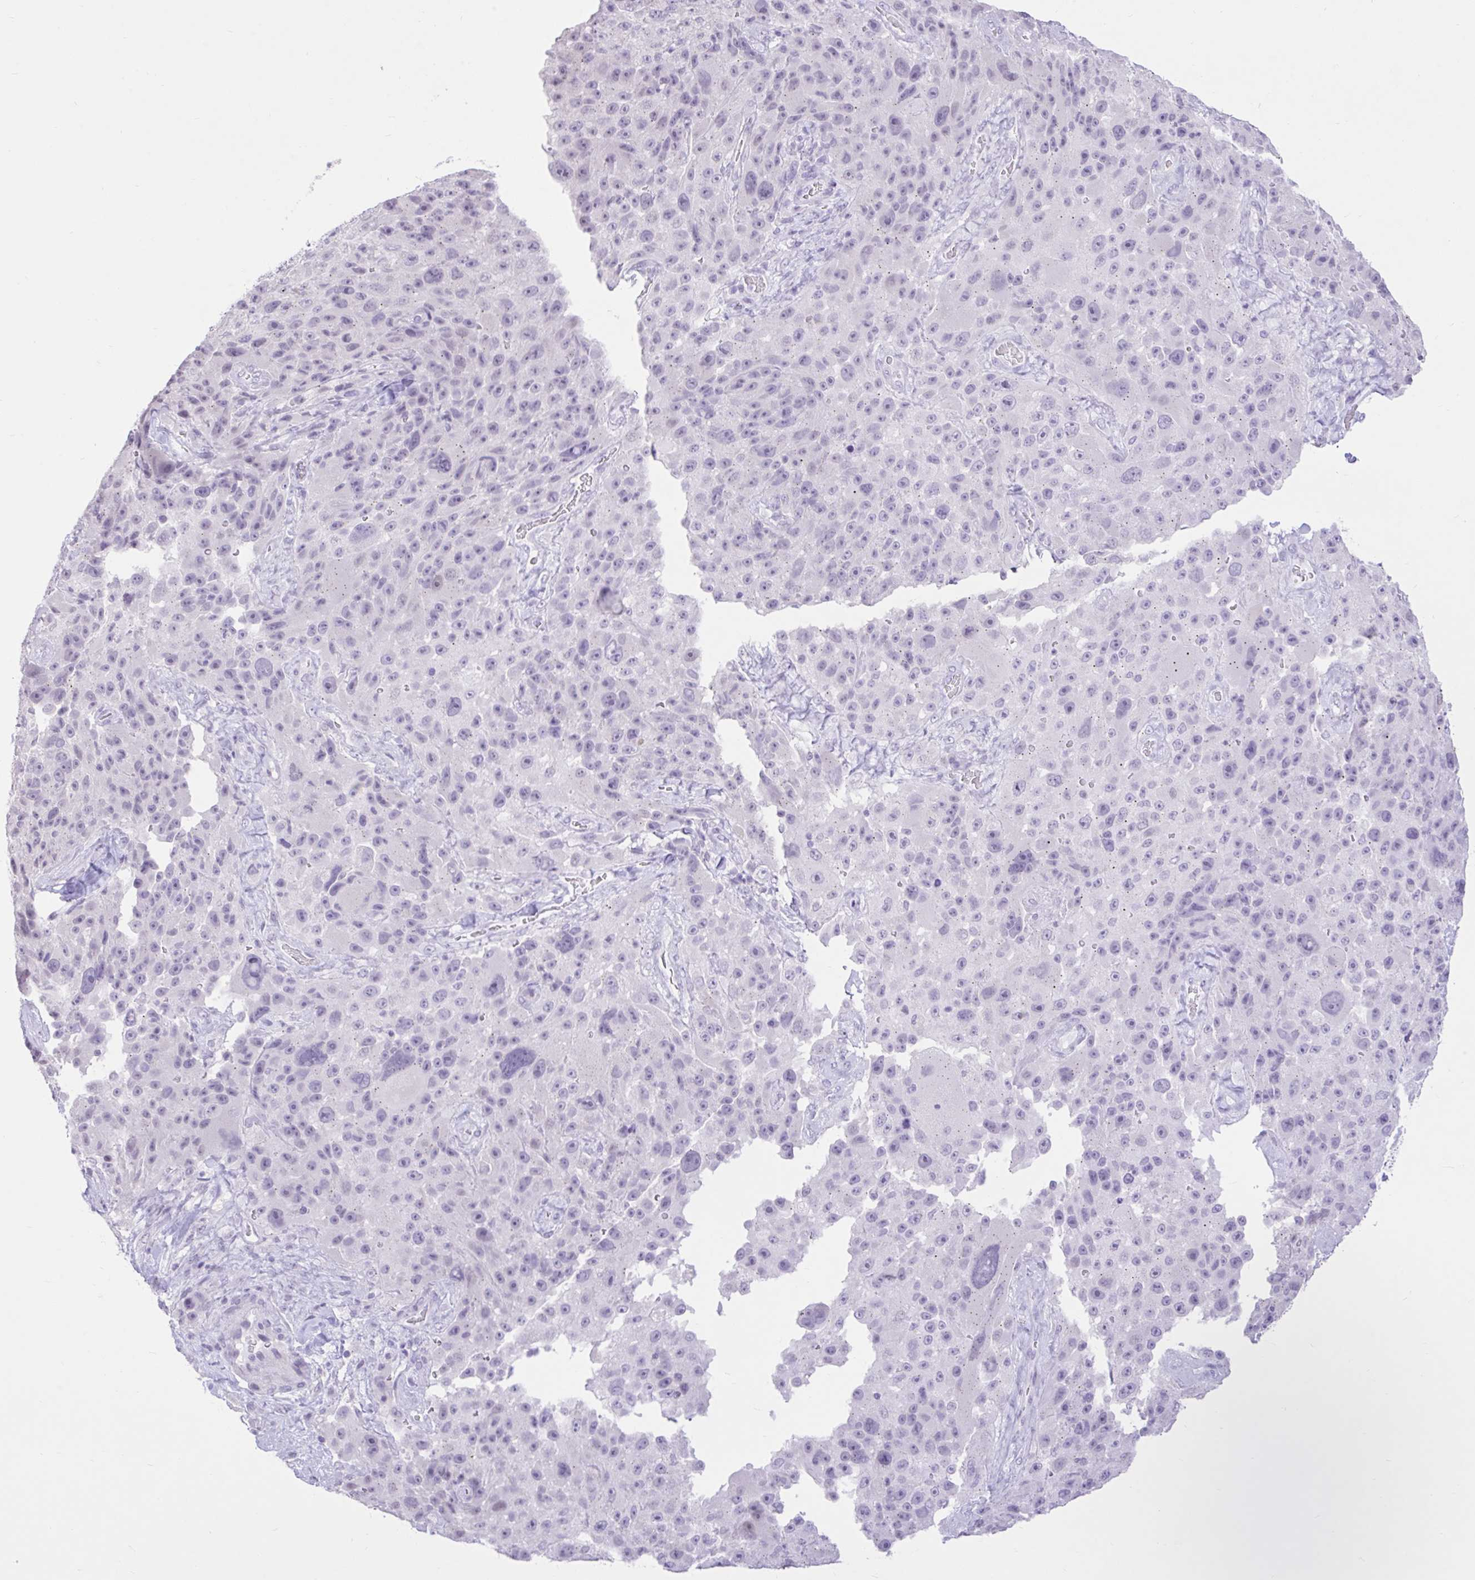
{"staining": {"intensity": "negative", "quantity": "none", "location": "none"}, "tissue": "melanoma", "cell_type": "Tumor cells", "image_type": "cancer", "snomed": [{"axis": "morphology", "description": "Malignant melanoma, Metastatic site"}, {"axis": "topography", "description": "Lymph node"}], "caption": "Immunohistochemistry (IHC) image of neoplastic tissue: melanoma stained with DAB demonstrates no significant protein positivity in tumor cells.", "gene": "REEP1", "patient": {"sex": "male", "age": 62}}